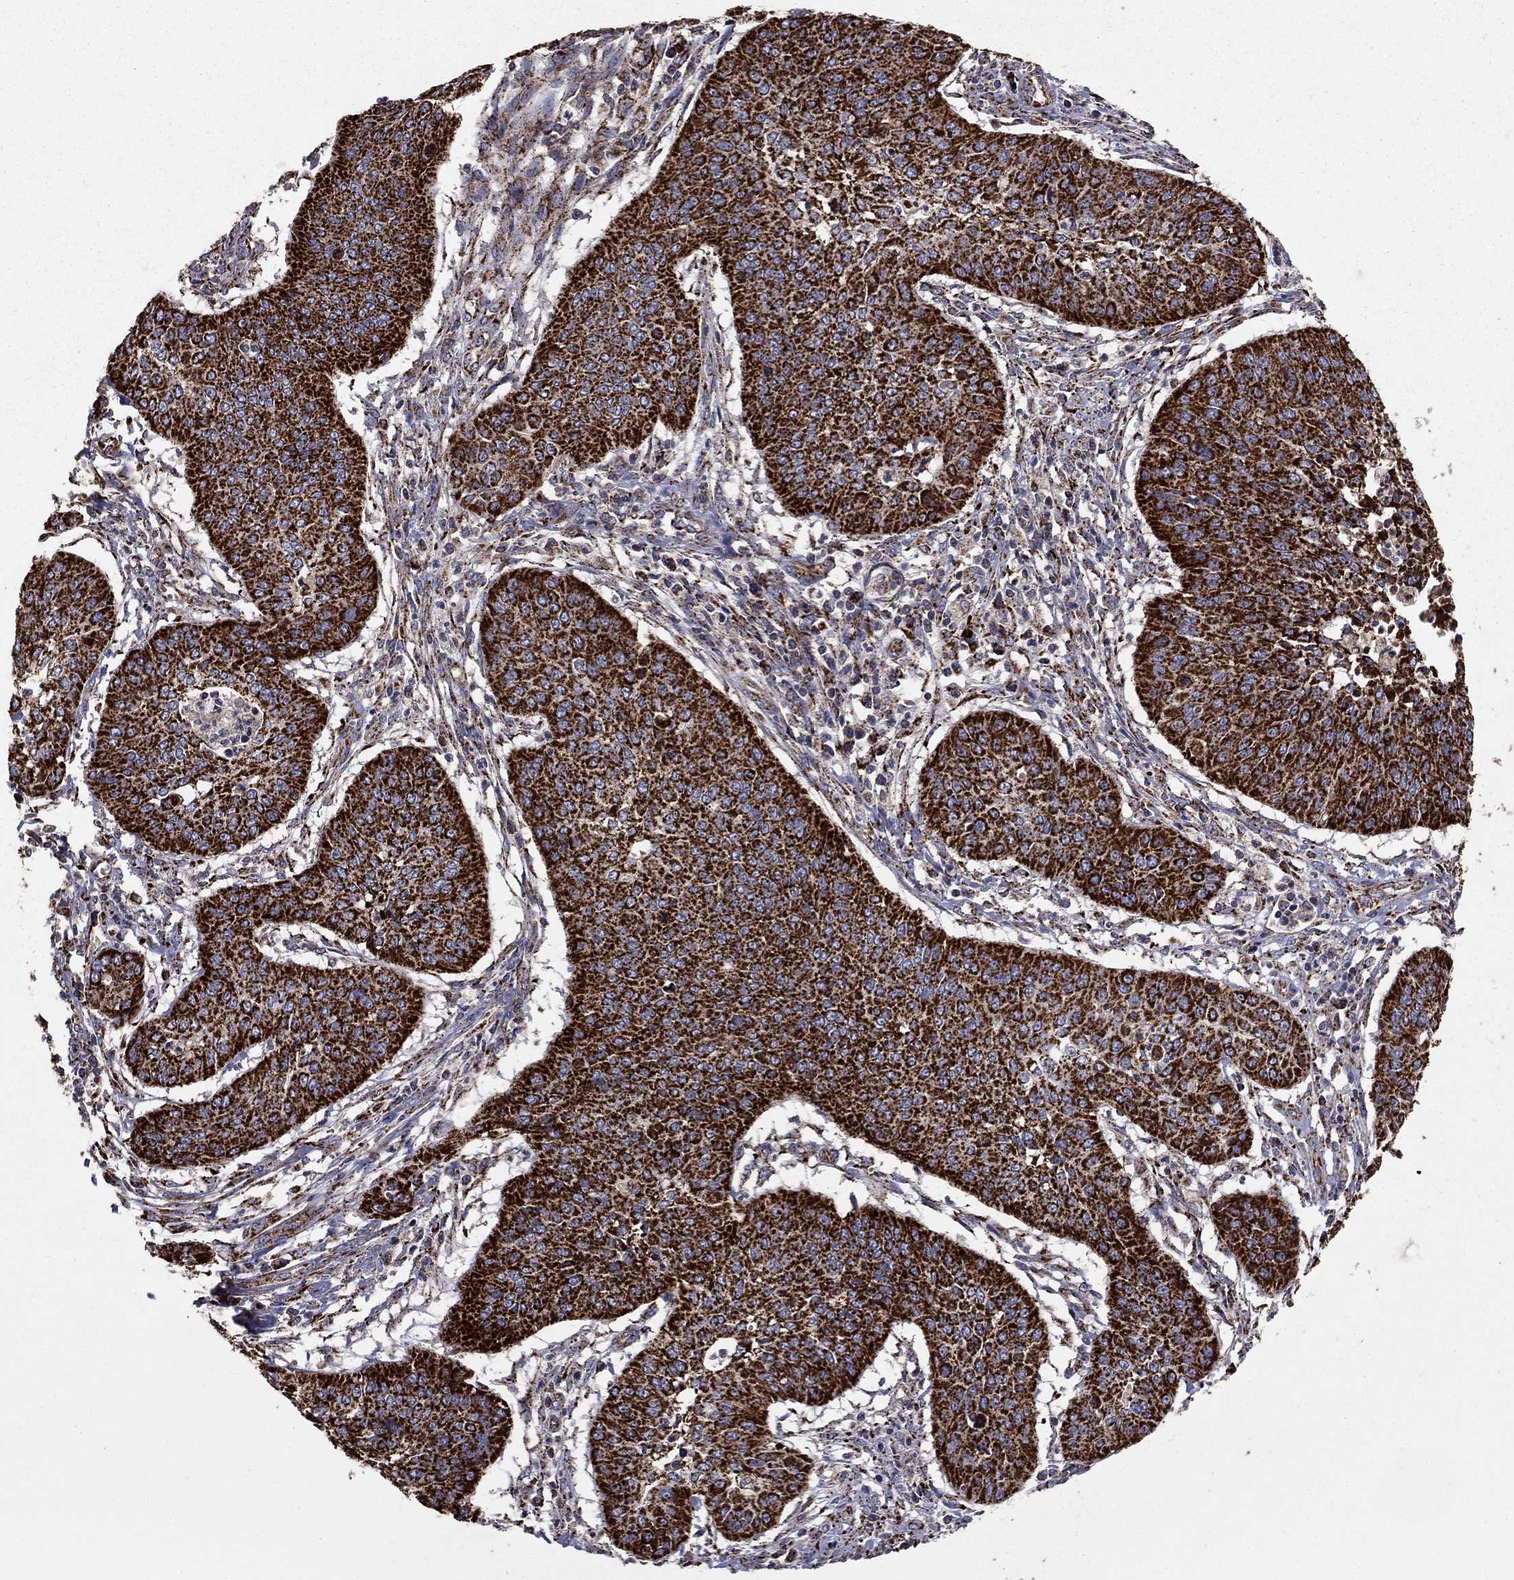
{"staining": {"intensity": "strong", "quantity": ">75%", "location": "cytoplasmic/membranous"}, "tissue": "cervical cancer", "cell_type": "Tumor cells", "image_type": "cancer", "snomed": [{"axis": "morphology", "description": "Normal tissue, NOS"}, {"axis": "morphology", "description": "Squamous cell carcinoma, NOS"}, {"axis": "topography", "description": "Cervix"}], "caption": "Protein expression analysis of cervical cancer demonstrates strong cytoplasmic/membranous expression in about >75% of tumor cells.", "gene": "GCSH", "patient": {"sex": "female", "age": 39}}